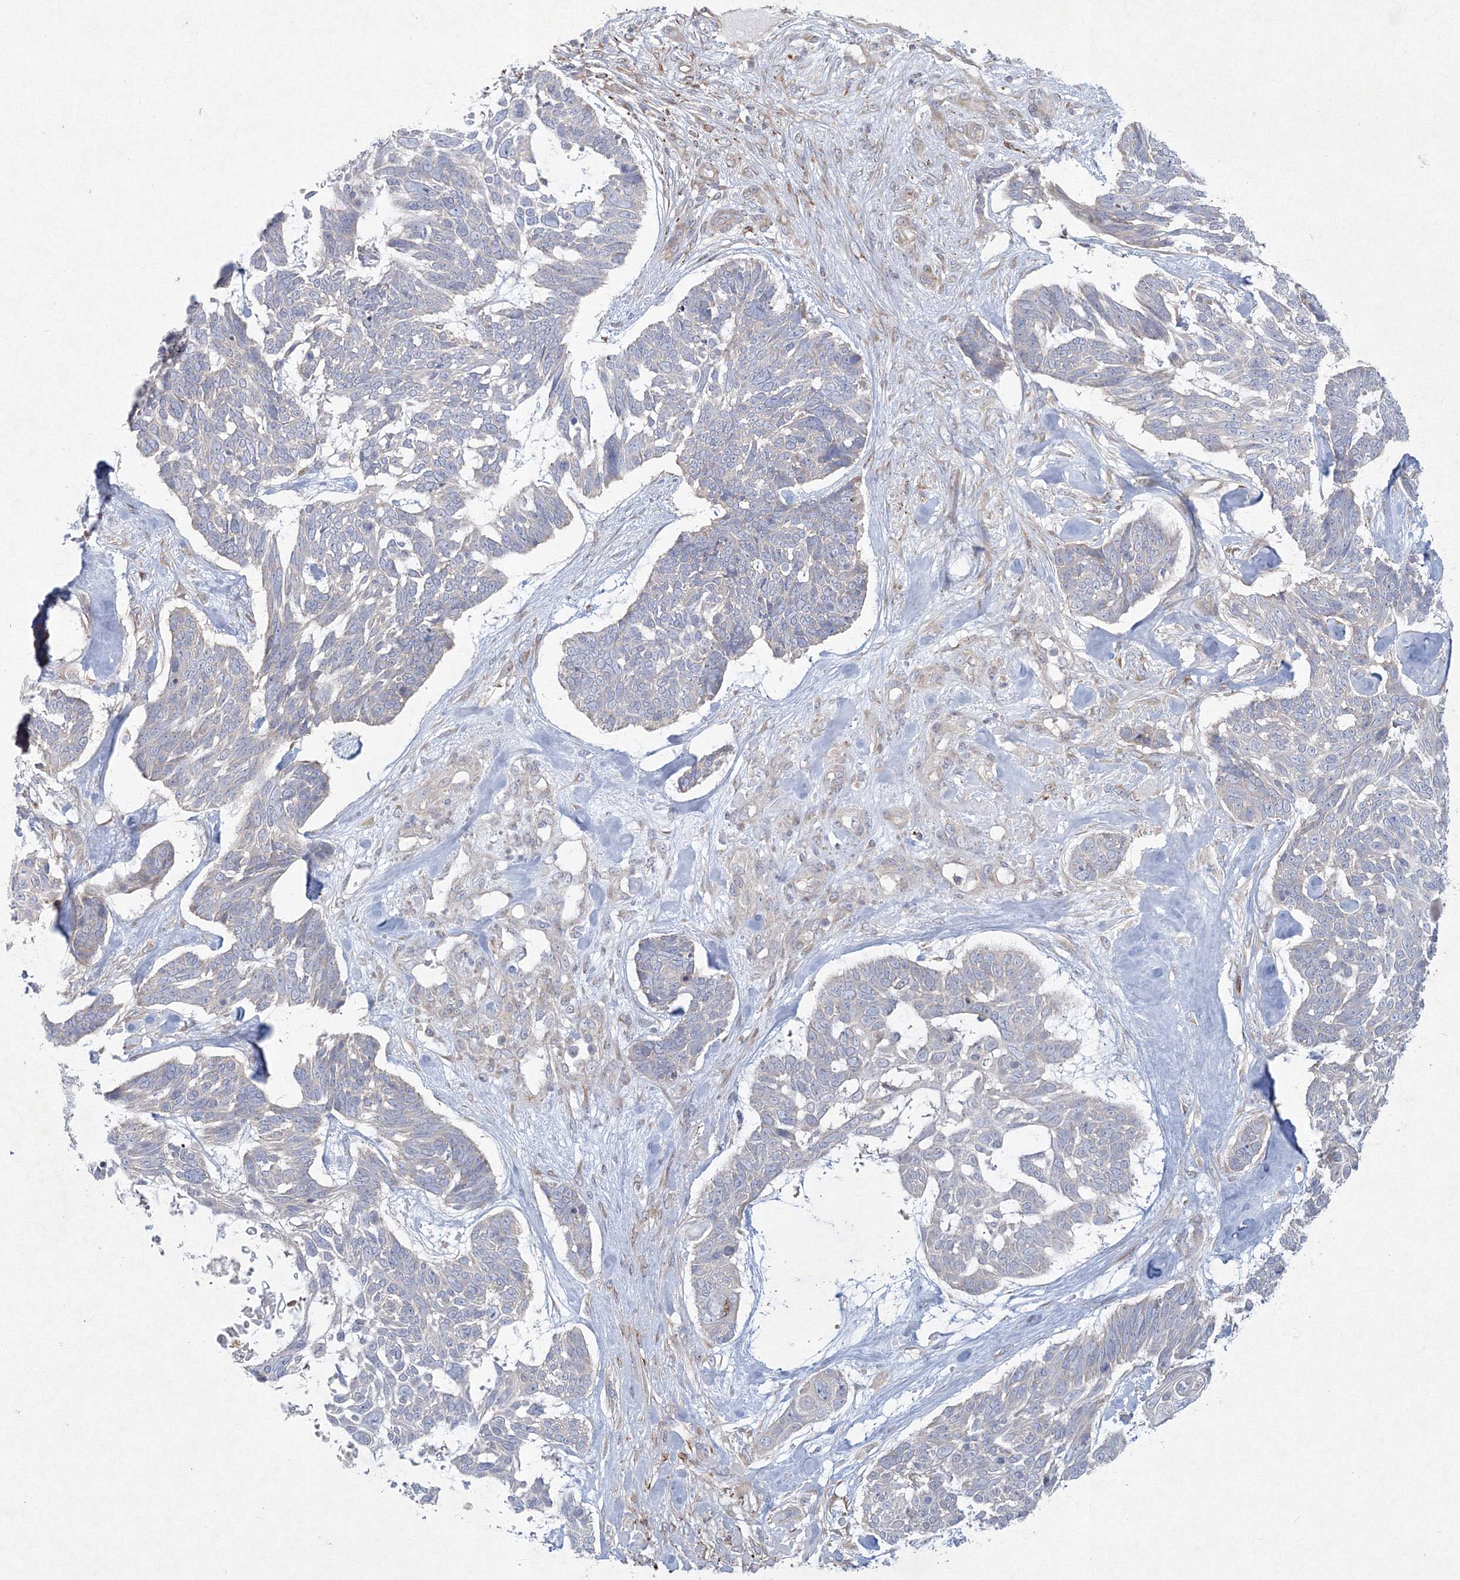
{"staining": {"intensity": "negative", "quantity": "none", "location": "none"}, "tissue": "skin cancer", "cell_type": "Tumor cells", "image_type": "cancer", "snomed": [{"axis": "morphology", "description": "Basal cell carcinoma"}, {"axis": "topography", "description": "Skin"}], "caption": "There is no significant positivity in tumor cells of skin basal cell carcinoma.", "gene": "WDR49", "patient": {"sex": "male", "age": 88}}